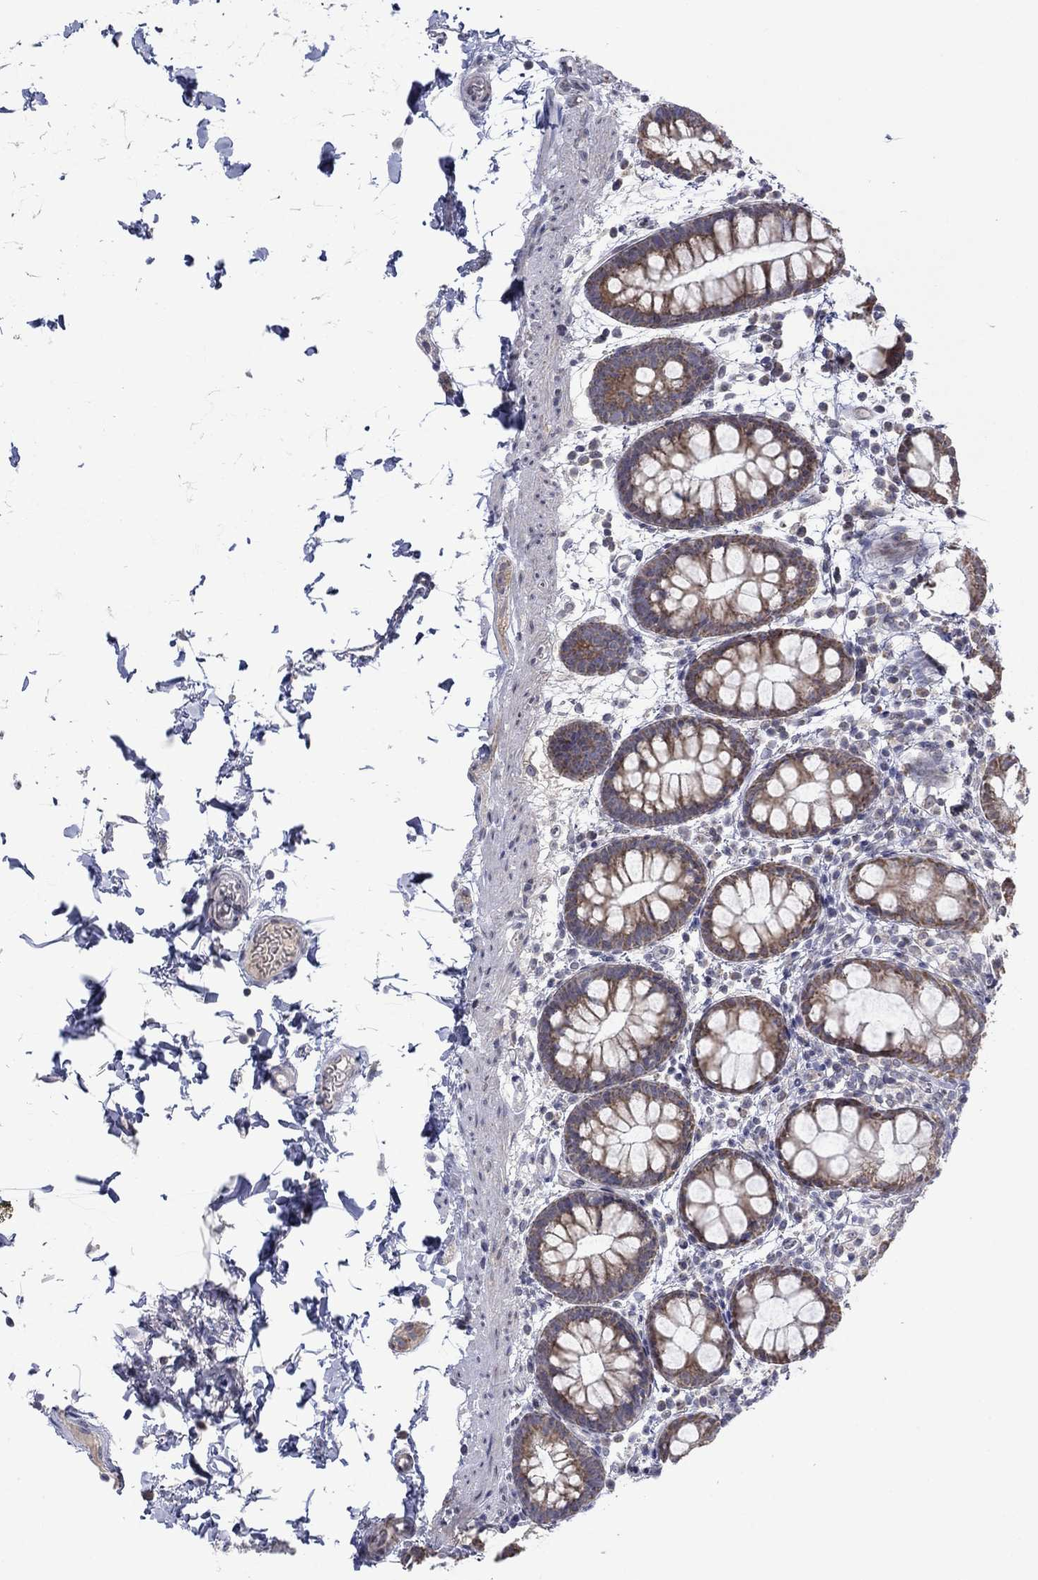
{"staining": {"intensity": "moderate", "quantity": "25%-75%", "location": "cytoplasmic/membranous"}, "tissue": "rectum", "cell_type": "Glandular cells", "image_type": "normal", "snomed": [{"axis": "morphology", "description": "Normal tissue, NOS"}, {"axis": "topography", "description": "Rectum"}], "caption": "DAB immunohistochemical staining of benign human rectum demonstrates moderate cytoplasmic/membranous protein positivity in about 25%-75% of glandular cells.", "gene": "KCNJ16", "patient": {"sex": "male", "age": 57}}